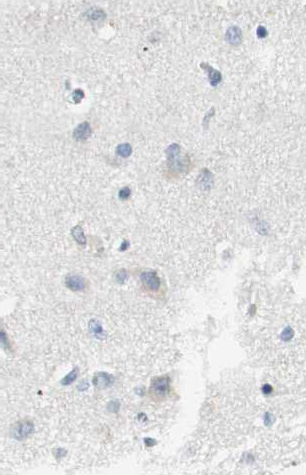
{"staining": {"intensity": "negative", "quantity": "none", "location": "none"}, "tissue": "cerebral cortex", "cell_type": "Endothelial cells", "image_type": "normal", "snomed": [{"axis": "morphology", "description": "Normal tissue, NOS"}, {"axis": "topography", "description": "Cerebral cortex"}], "caption": "An immunohistochemistry (IHC) photomicrograph of normal cerebral cortex is shown. There is no staining in endothelial cells of cerebral cortex.", "gene": "PPP1CA", "patient": {"sex": "female", "age": 54}}